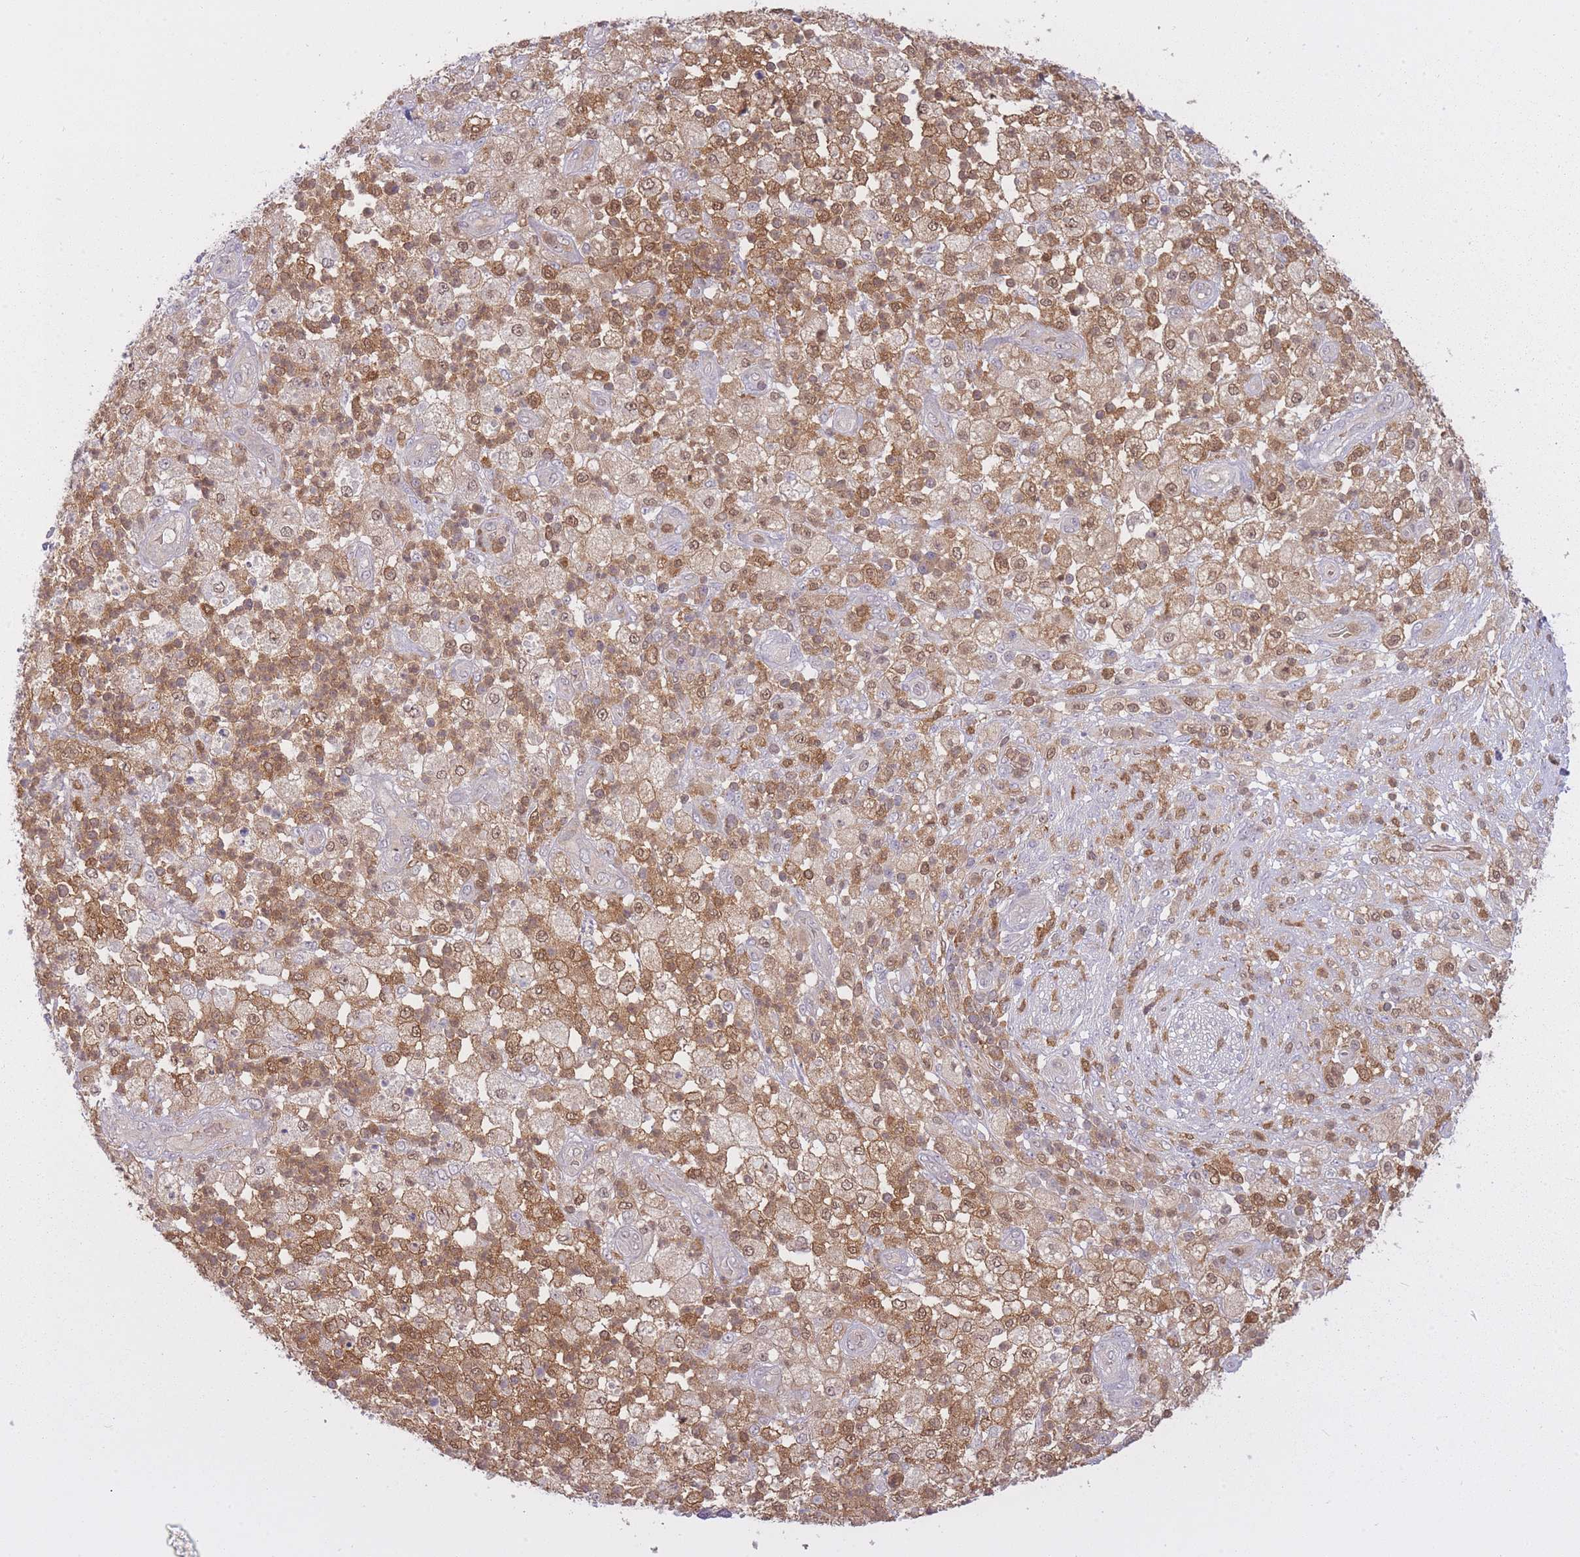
{"staining": {"intensity": "moderate", "quantity": ">75%", "location": "cytoplasmic/membranous,nuclear"}, "tissue": "pancreatic cancer", "cell_type": "Tumor cells", "image_type": "cancer", "snomed": [{"axis": "morphology", "description": "Adenocarcinoma, NOS"}, {"axis": "topography", "description": "Pancreas"}], "caption": "A brown stain highlights moderate cytoplasmic/membranous and nuclear positivity of a protein in human pancreatic cancer (adenocarcinoma) tumor cells.", "gene": "CXorf38", "patient": {"sex": "female", "age": 72}}